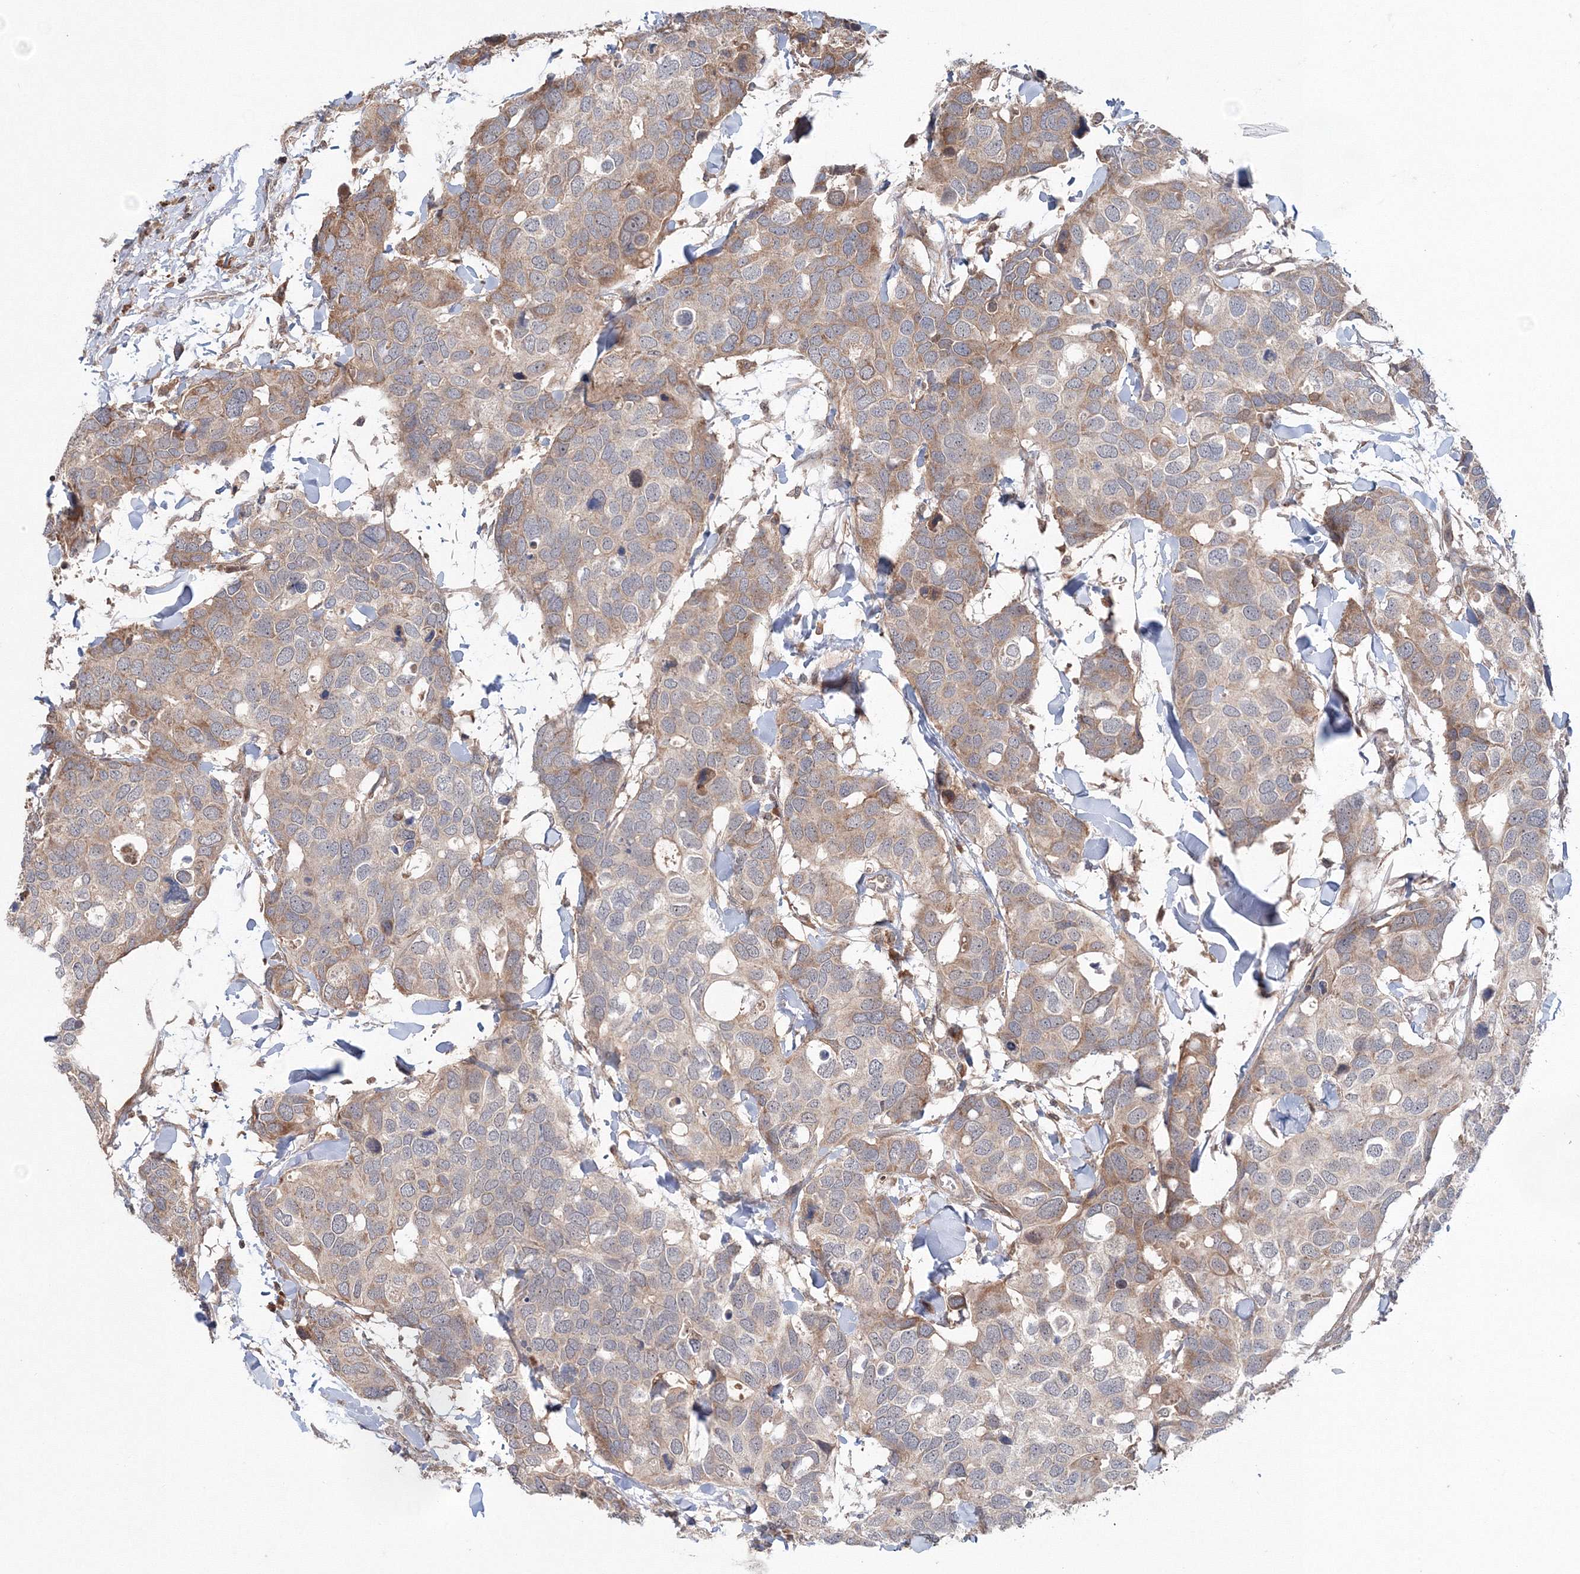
{"staining": {"intensity": "moderate", "quantity": "25%-75%", "location": "cytoplasmic/membranous"}, "tissue": "breast cancer", "cell_type": "Tumor cells", "image_type": "cancer", "snomed": [{"axis": "morphology", "description": "Duct carcinoma"}, {"axis": "topography", "description": "Breast"}], "caption": "Immunohistochemistry (DAB (3,3'-diaminobenzidine)) staining of breast cancer (invasive ductal carcinoma) displays moderate cytoplasmic/membranous protein staining in approximately 25%-75% of tumor cells.", "gene": "NOA1", "patient": {"sex": "female", "age": 83}}